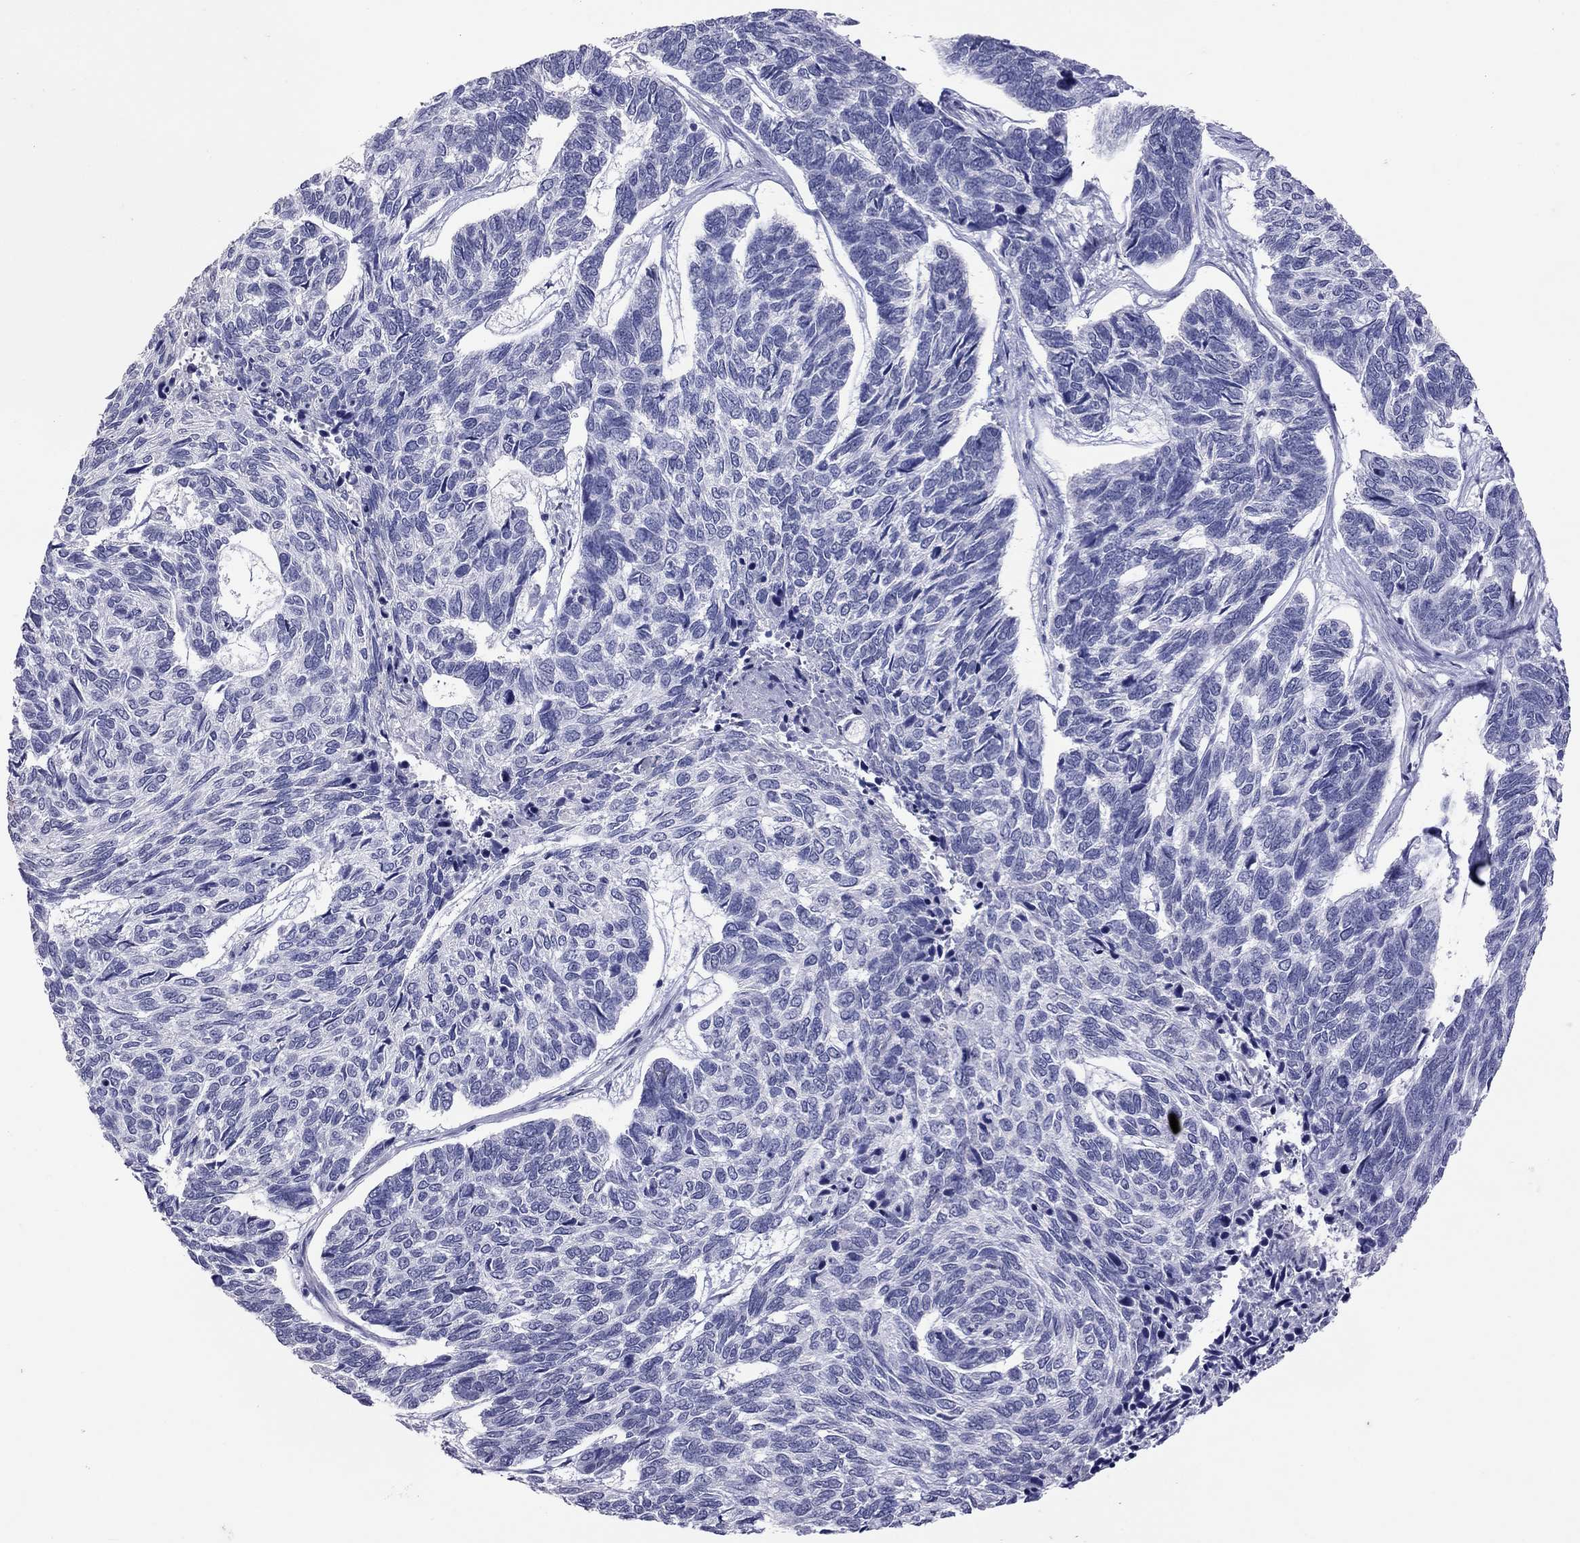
{"staining": {"intensity": "negative", "quantity": "none", "location": "none"}, "tissue": "skin cancer", "cell_type": "Tumor cells", "image_type": "cancer", "snomed": [{"axis": "morphology", "description": "Basal cell carcinoma"}, {"axis": "topography", "description": "Skin"}], "caption": "An immunohistochemistry (IHC) photomicrograph of basal cell carcinoma (skin) is shown. There is no staining in tumor cells of basal cell carcinoma (skin).", "gene": "SLAMF1", "patient": {"sex": "female", "age": 65}}